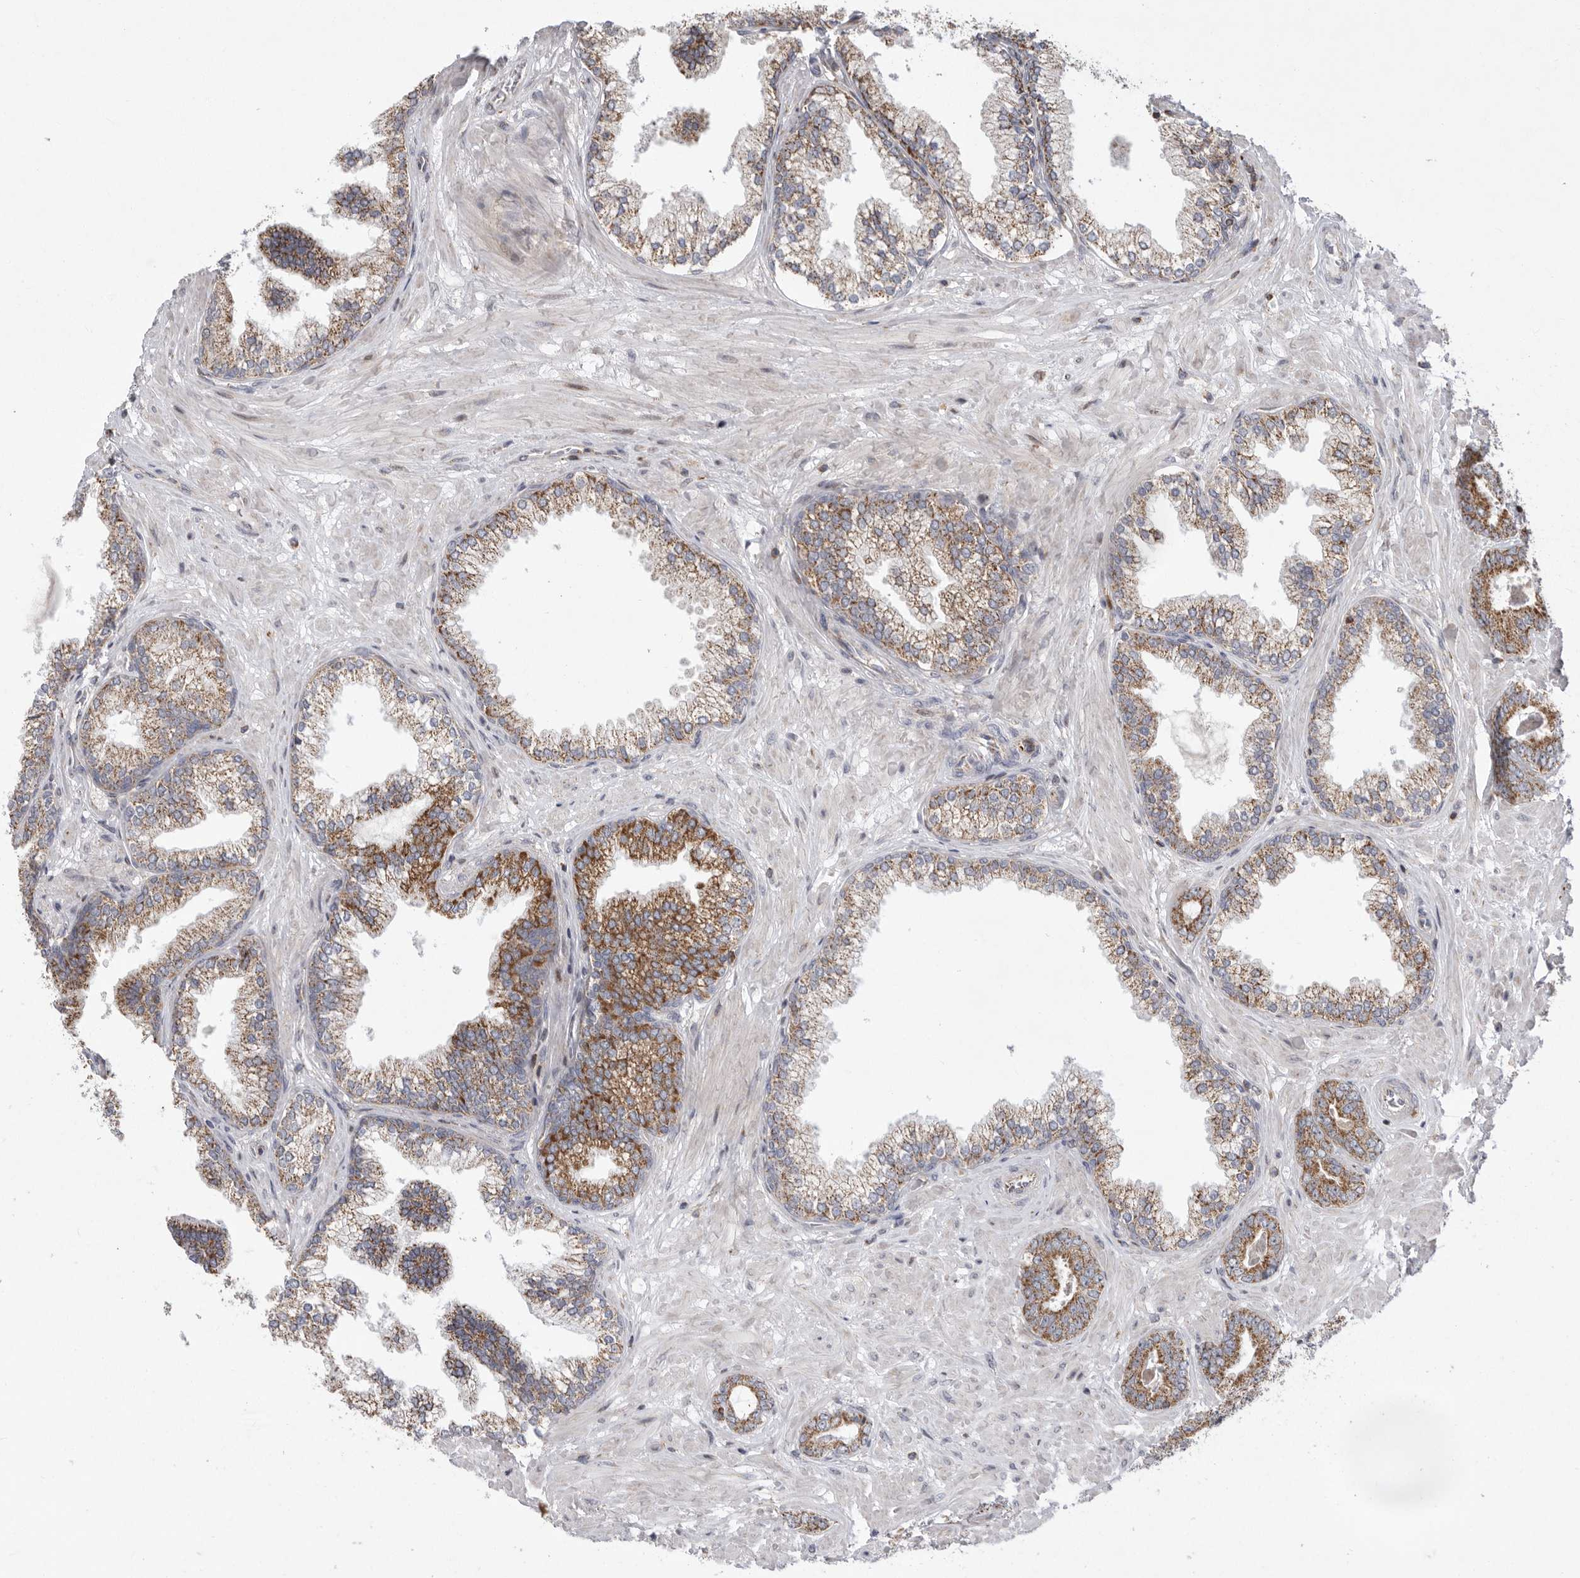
{"staining": {"intensity": "moderate", "quantity": ">75%", "location": "cytoplasmic/membranous"}, "tissue": "prostate cancer", "cell_type": "Tumor cells", "image_type": "cancer", "snomed": [{"axis": "morphology", "description": "Adenocarcinoma, Low grade"}, {"axis": "topography", "description": "Prostate"}], "caption": "Protein staining of prostate cancer tissue shows moderate cytoplasmic/membranous staining in approximately >75% of tumor cells.", "gene": "MPZL1", "patient": {"sex": "male", "age": 71}}